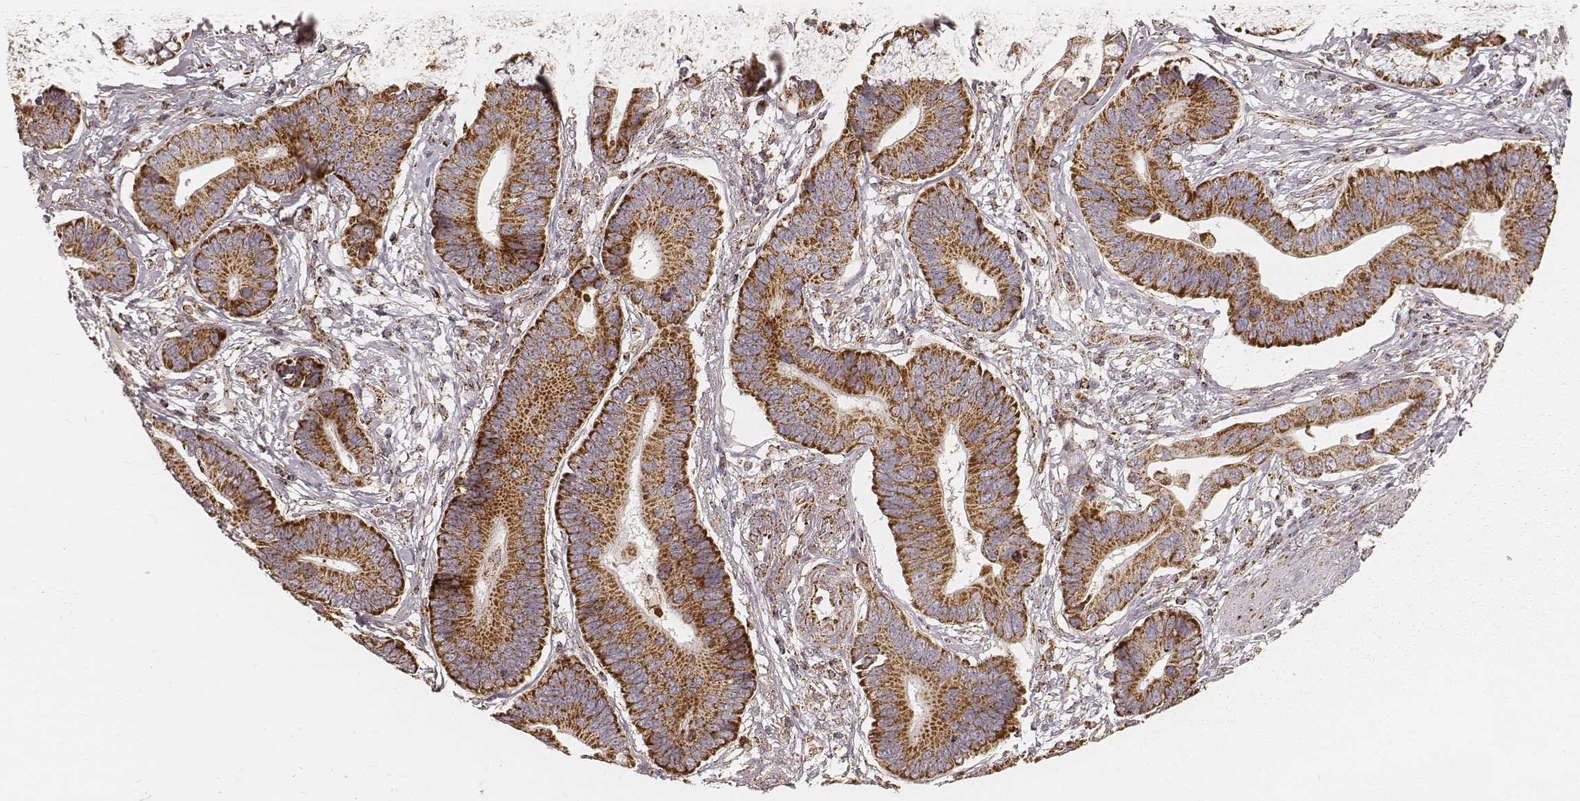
{"staining": {"intensity": "strong", "quantity": ">75%", "location": "cytoplasmic/membranous"}, "tissue": "stomach cancer", "cell_type": "Tumor cells", "image_type": "cancer", "snomed": [{"axis": "morphology", "description": "Adenocarcinoma, NOS"}, {"axis": "topography", "description": "Stomach"}], "caption": "This histopathology image exhibits stomach adenocarcinoma stained with immunohistochemistry to label a protein in brown. The cytoplasmic/membranous of tumor cells show strong positivity for the protein. Nuclei are counter-stained blue.", "gene": "CS", "patient": {"sex": "male", "age": 84}}